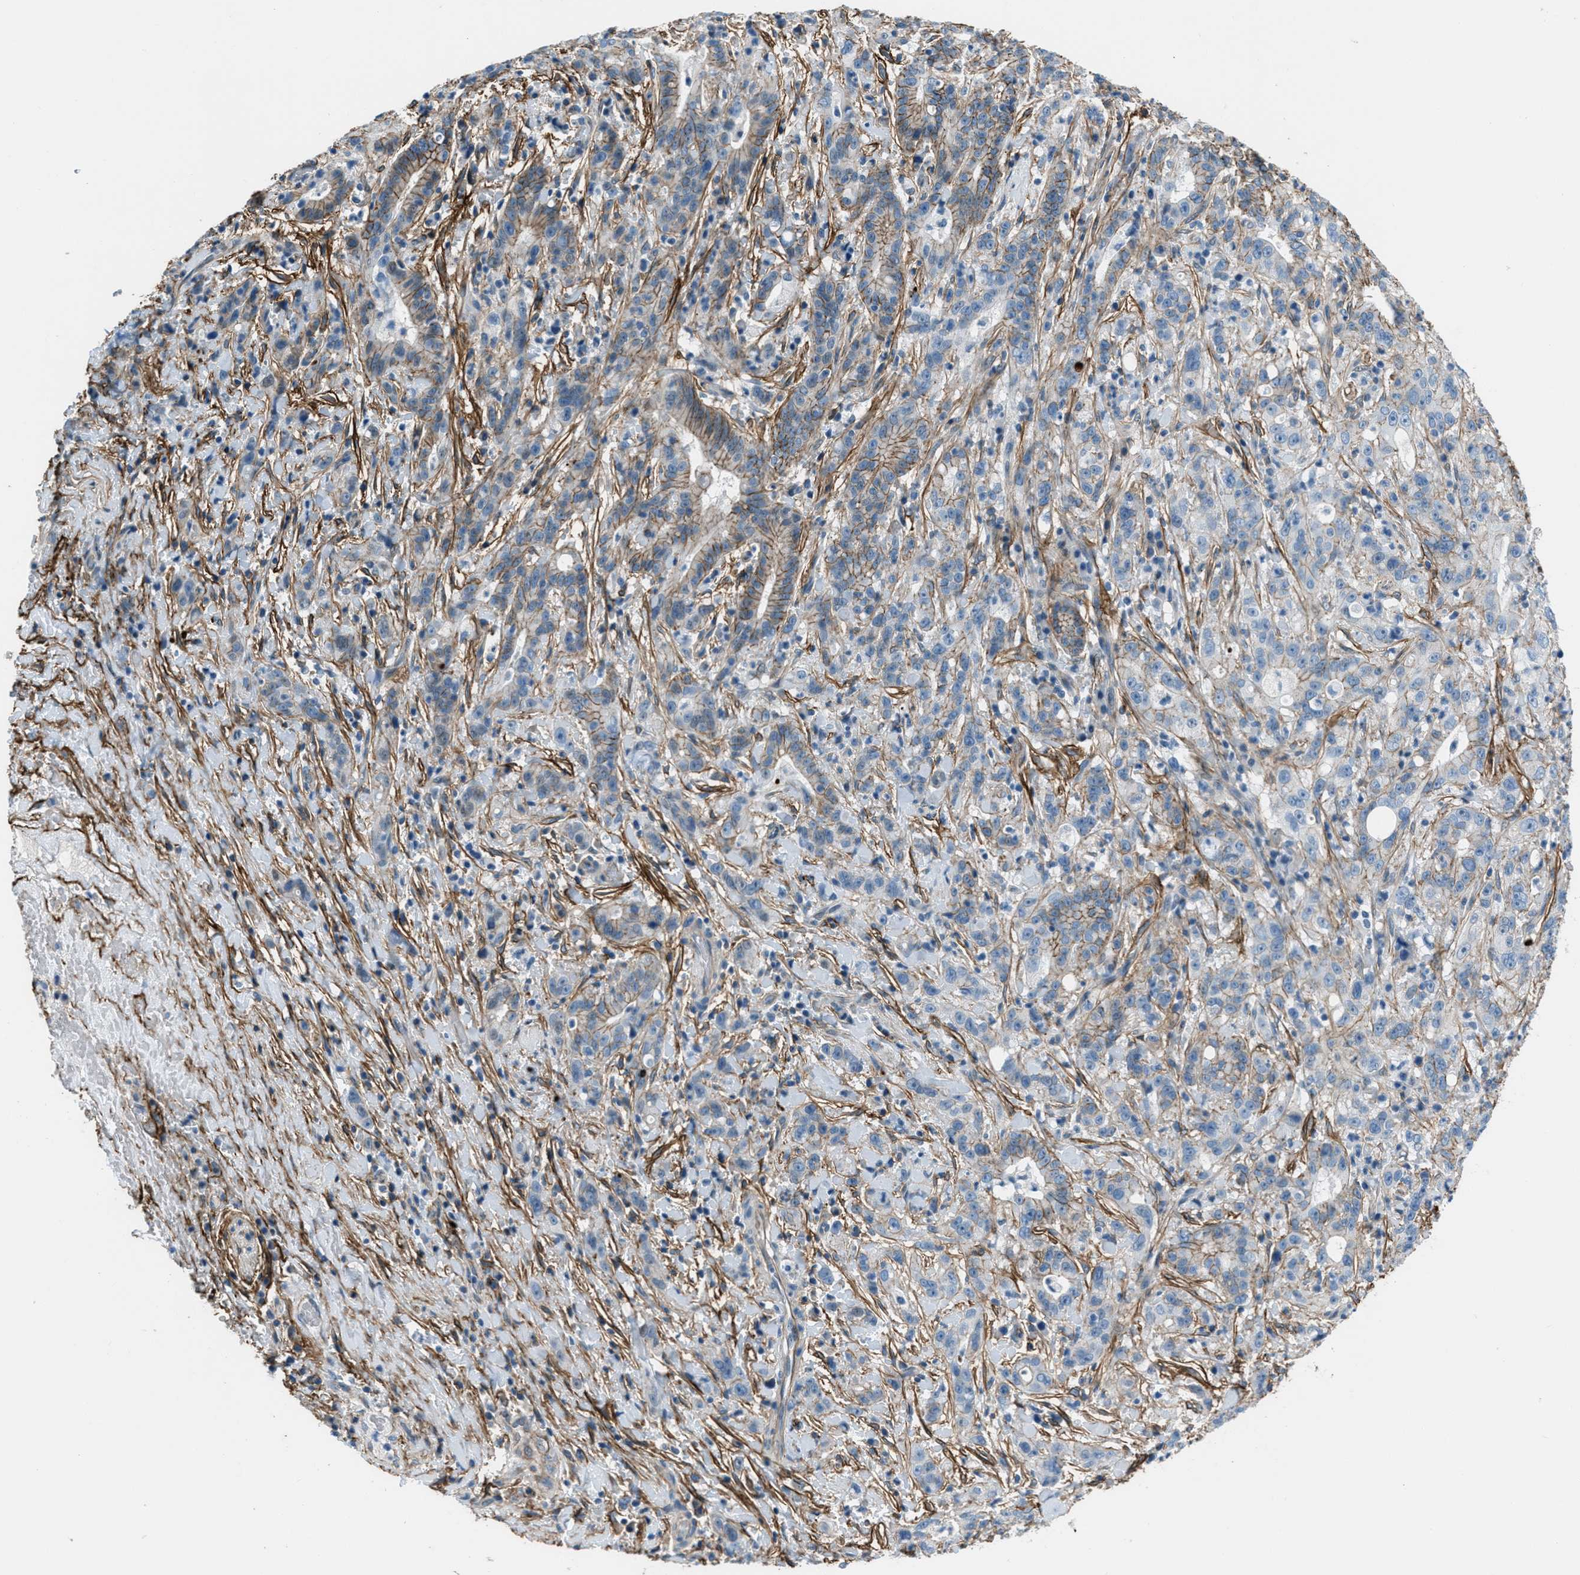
{"staining": {"intensity": "moderate", "quantity": "25%-75%", "location": "cytoplasmic/membranous"}, "tissue": "liver cancer", "cell_type": "Tumor cells", "image_type": "cancer", "snomed": [{"axis": "morphology", "description": "Cholangiocarcinoma"}, {"axis": "topography", "description": "Liver"}], "caption": "Tumor cells exhibit medium levels of moderate cytoplasmic/membranous expression in approximately 25%-75% of cells in liver cancer. (Brightfield microscopy of DAB IHC at high magnification).", "gene": "FBN1", "patient": {"sex": "female", "age": 38}}